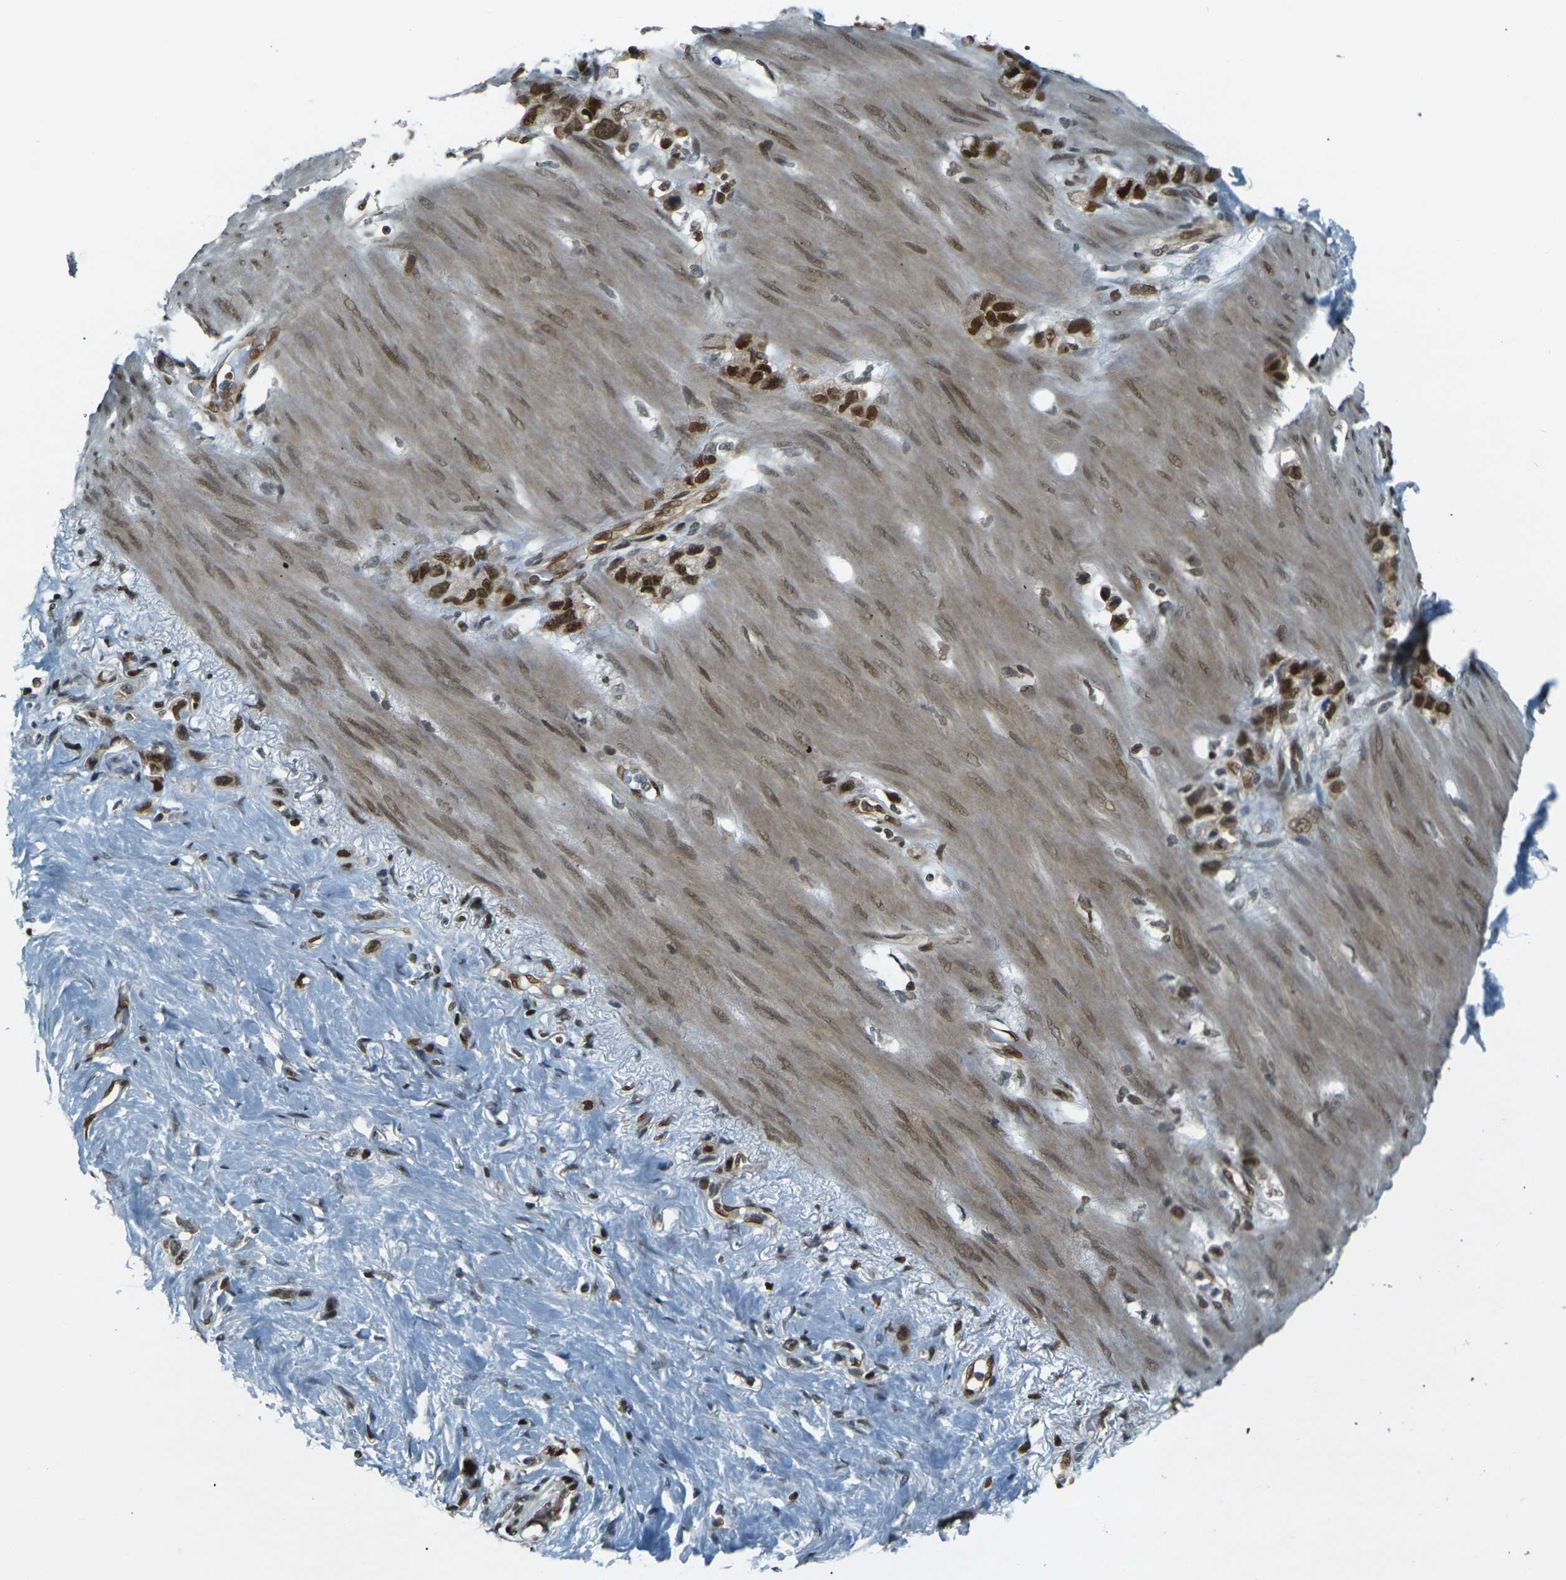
{"staining": {"intensity": "strong", "quantity": ">75%", "location": "nuclear"}, "tissue": "stomach cancer", "cell_type": "Tumor cells", "image_type": "cancer", "snomed": [{"axis": "morphology", "description": "Normal tissue, NOS"}, {"axis": "morphology", "description": "Adenocarcinoma, NOS"}, {"axis": "morphology", "description": "Adenocarcinoma, High grade"}, {"axis": "topography", "description": "Stomach, upper"}, {"axis": "topography", "description": "Stomach"}], "caption": "The histopathology image exhibits staining of adenocarcinoma (stomach), revealing strong nuclear protein expression (brown color) within tumor cells.", "gene": "NHEJ1", "patient": {"sex": "female", "age": 65}}